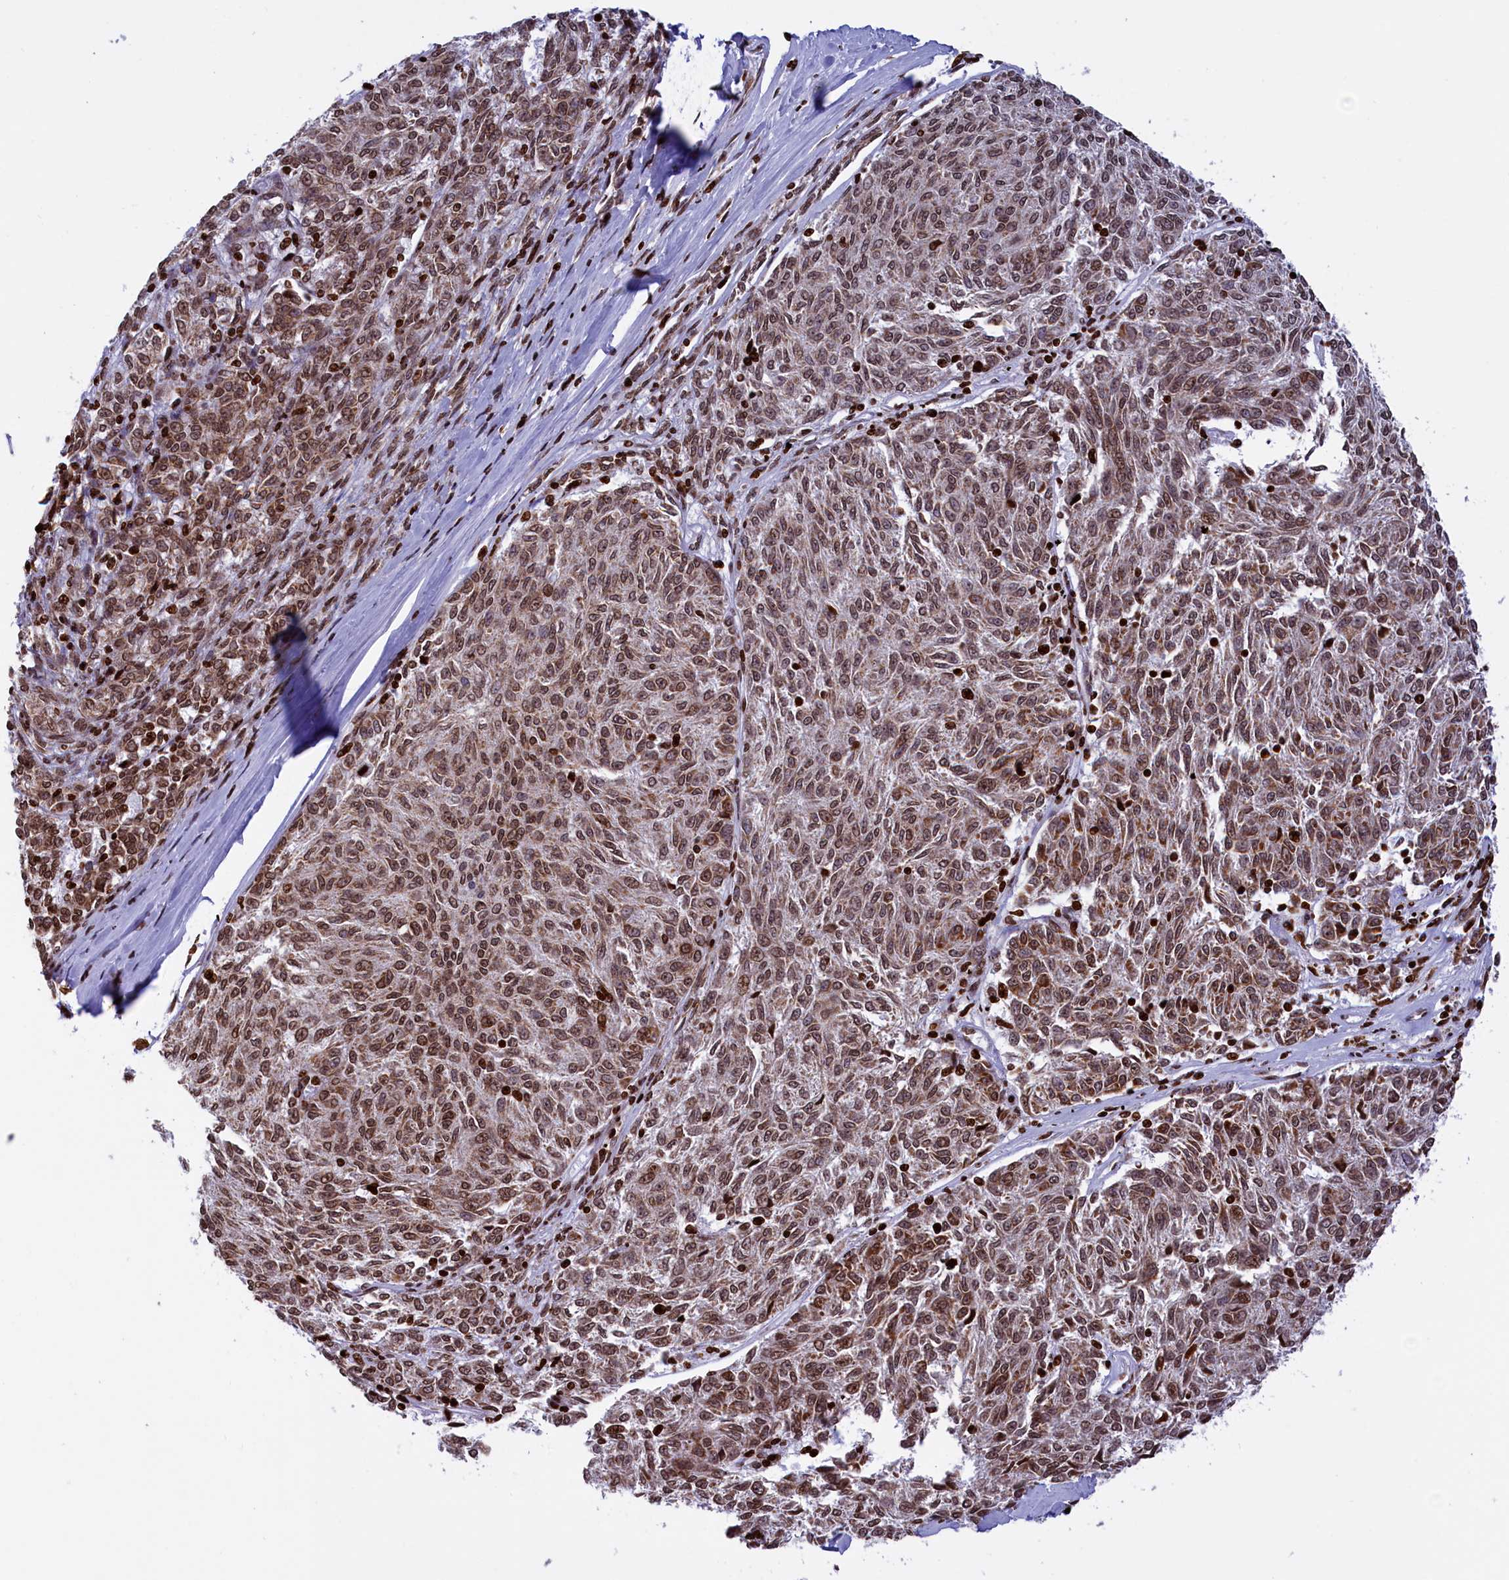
{"staining": {"intensity": "moderate", "quantity": ">75%", "location": "cytoplasmic/membranous,nuclear"}, "tissue": "melanoma", "cell_type": "Tumor cells", "image_type": "cancer", "snomed": [{"axis": "morphology", "description": "Malignant melanoma, NOS"}, {"axis": "topography", "description": "Skin"}], "caption": "Protein analysis of melanoma tissue exhibits moderate cytoplasmic/membranous and nuclear expression in approximately >75% of tumor cells.", "gene": "TIMM29", "patient": {"sex": "female", "age": 72}}